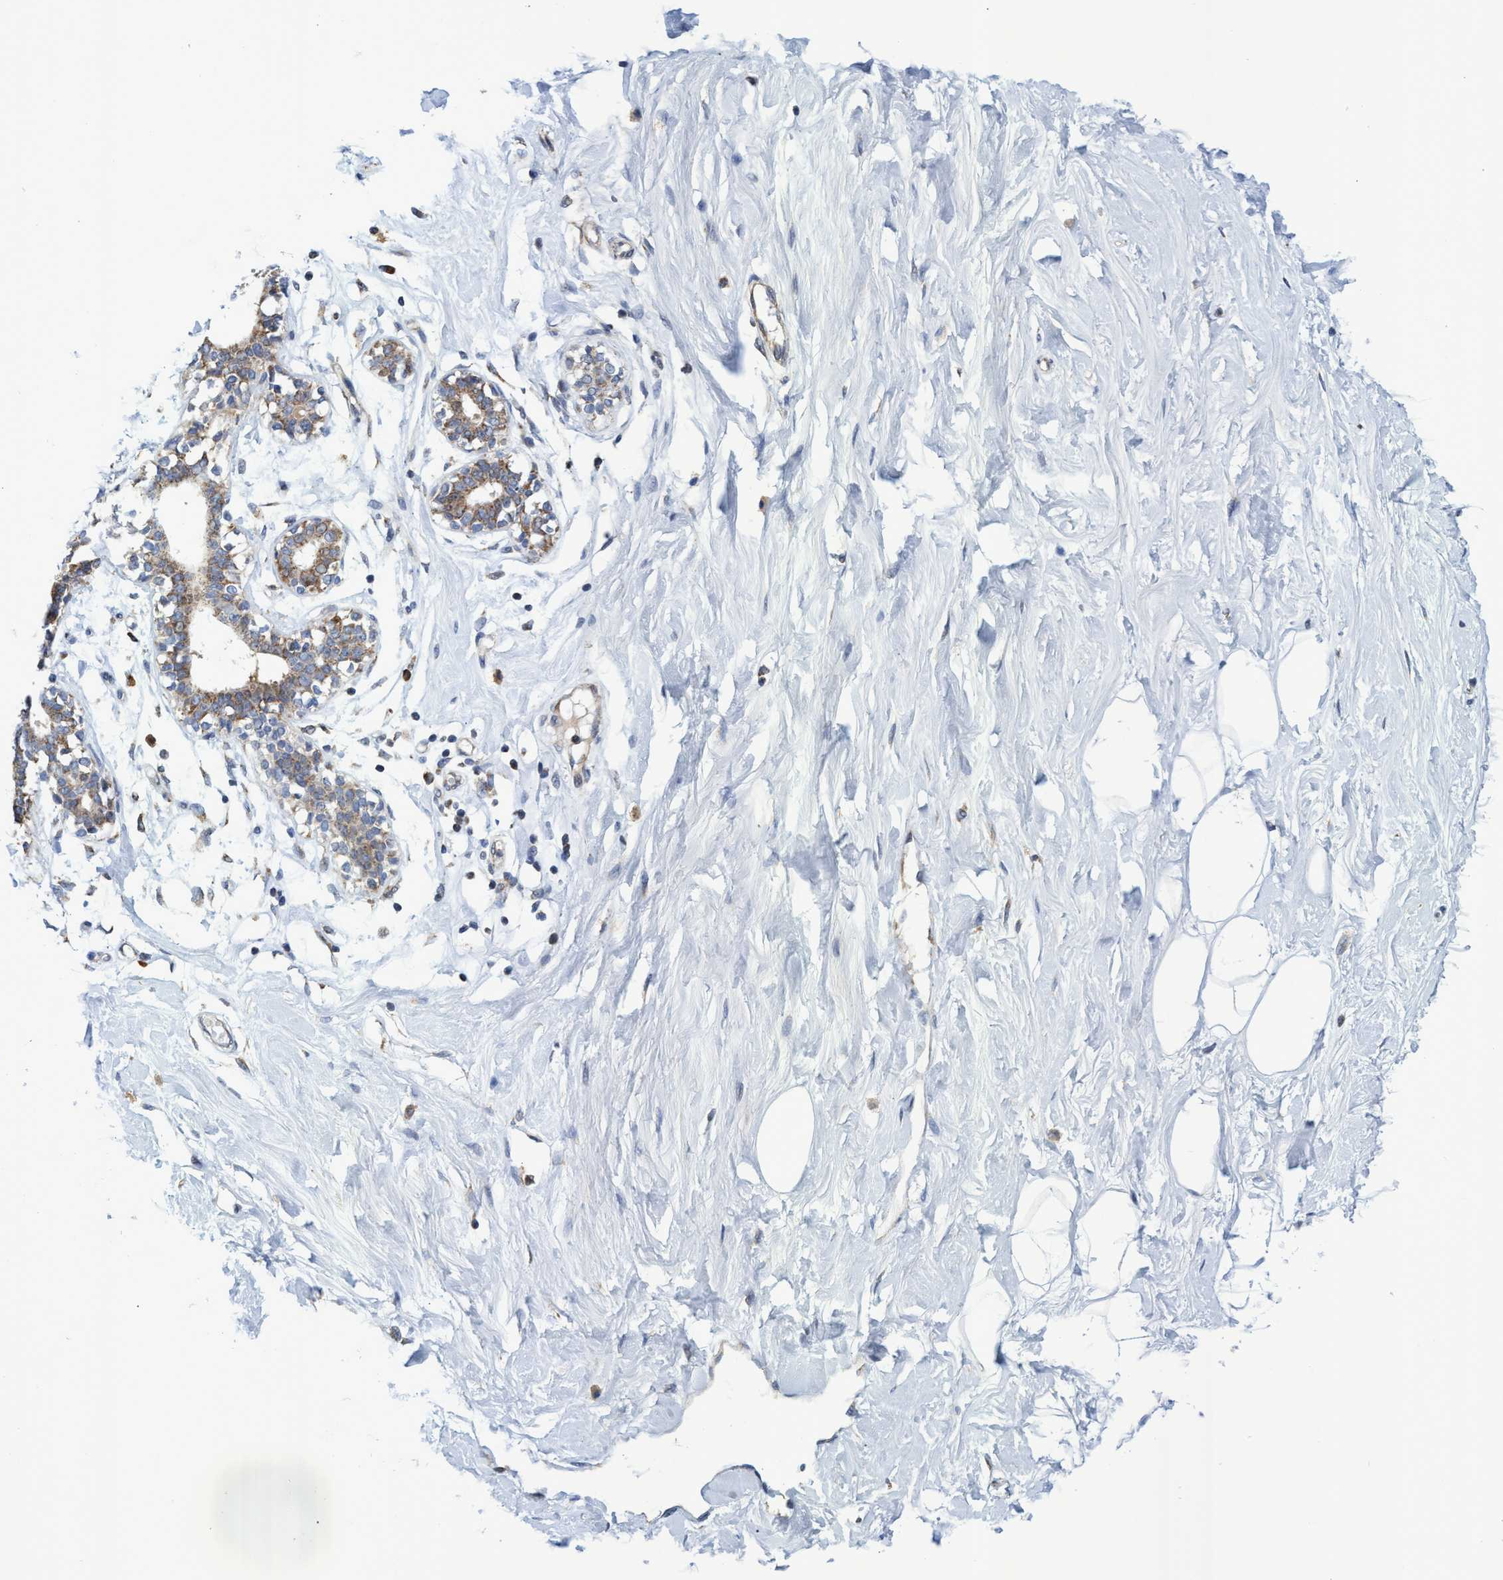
{"staining": {"intensity": "negative", "quantity": "none", "location": "none"}, "tissue": "breast", "cell_type": "Adipocytes", "image_type": "normal", "snomed": [{"axis": "morphology", "description": "Normal tissue, NOS"}, {"axis": "topography", "description": "Breast"}], "caption": "Immunohistochemistry (IHC) of benign breast reveals no expression in adipocytes.", "gene": "NAT16", "patient": {"sex": "female", "age": 23}}